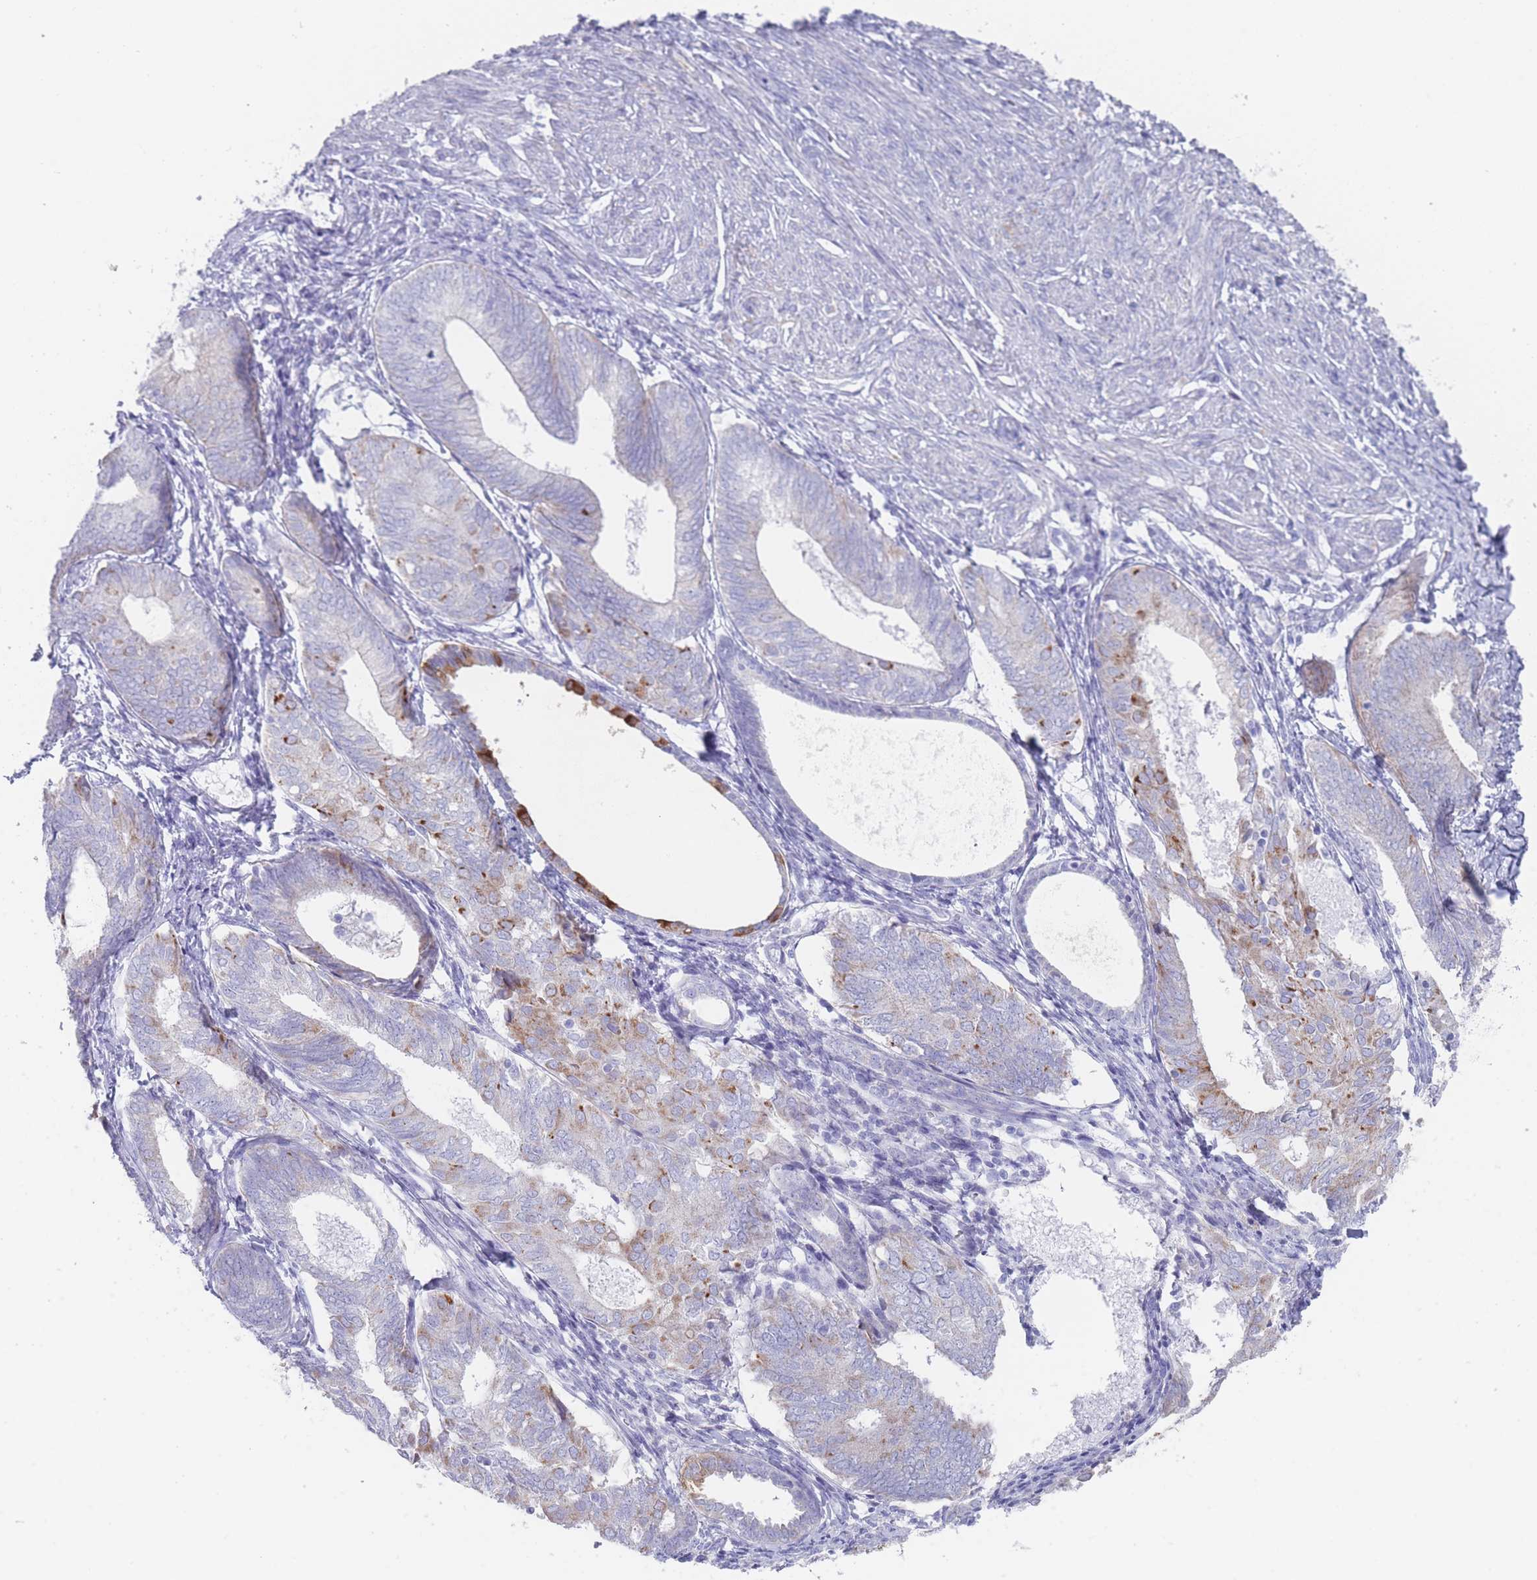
{"staining": {"intensity": "strong", "quantity": "<25%", "location": "cytoplasmic/membranous"}, "tissue": "endometrial cancer", "cell_type": "Tumor cells", "image_type": "cancer", "snomed": [{"axis": "morphology", "description": "Adenocarcinoma, NOS"}, {"axis": "topography", "description": "Endometrium"}], "caption": "Endometrial cancer (adenocarcinoma) was stained to show a protein in brown. There is medium levels of strong cytoplasmic/membranous staining in about <25% of tumor cells.", "gene": "SCCPDH", "patient": {"sex": "female", "age": 87}}